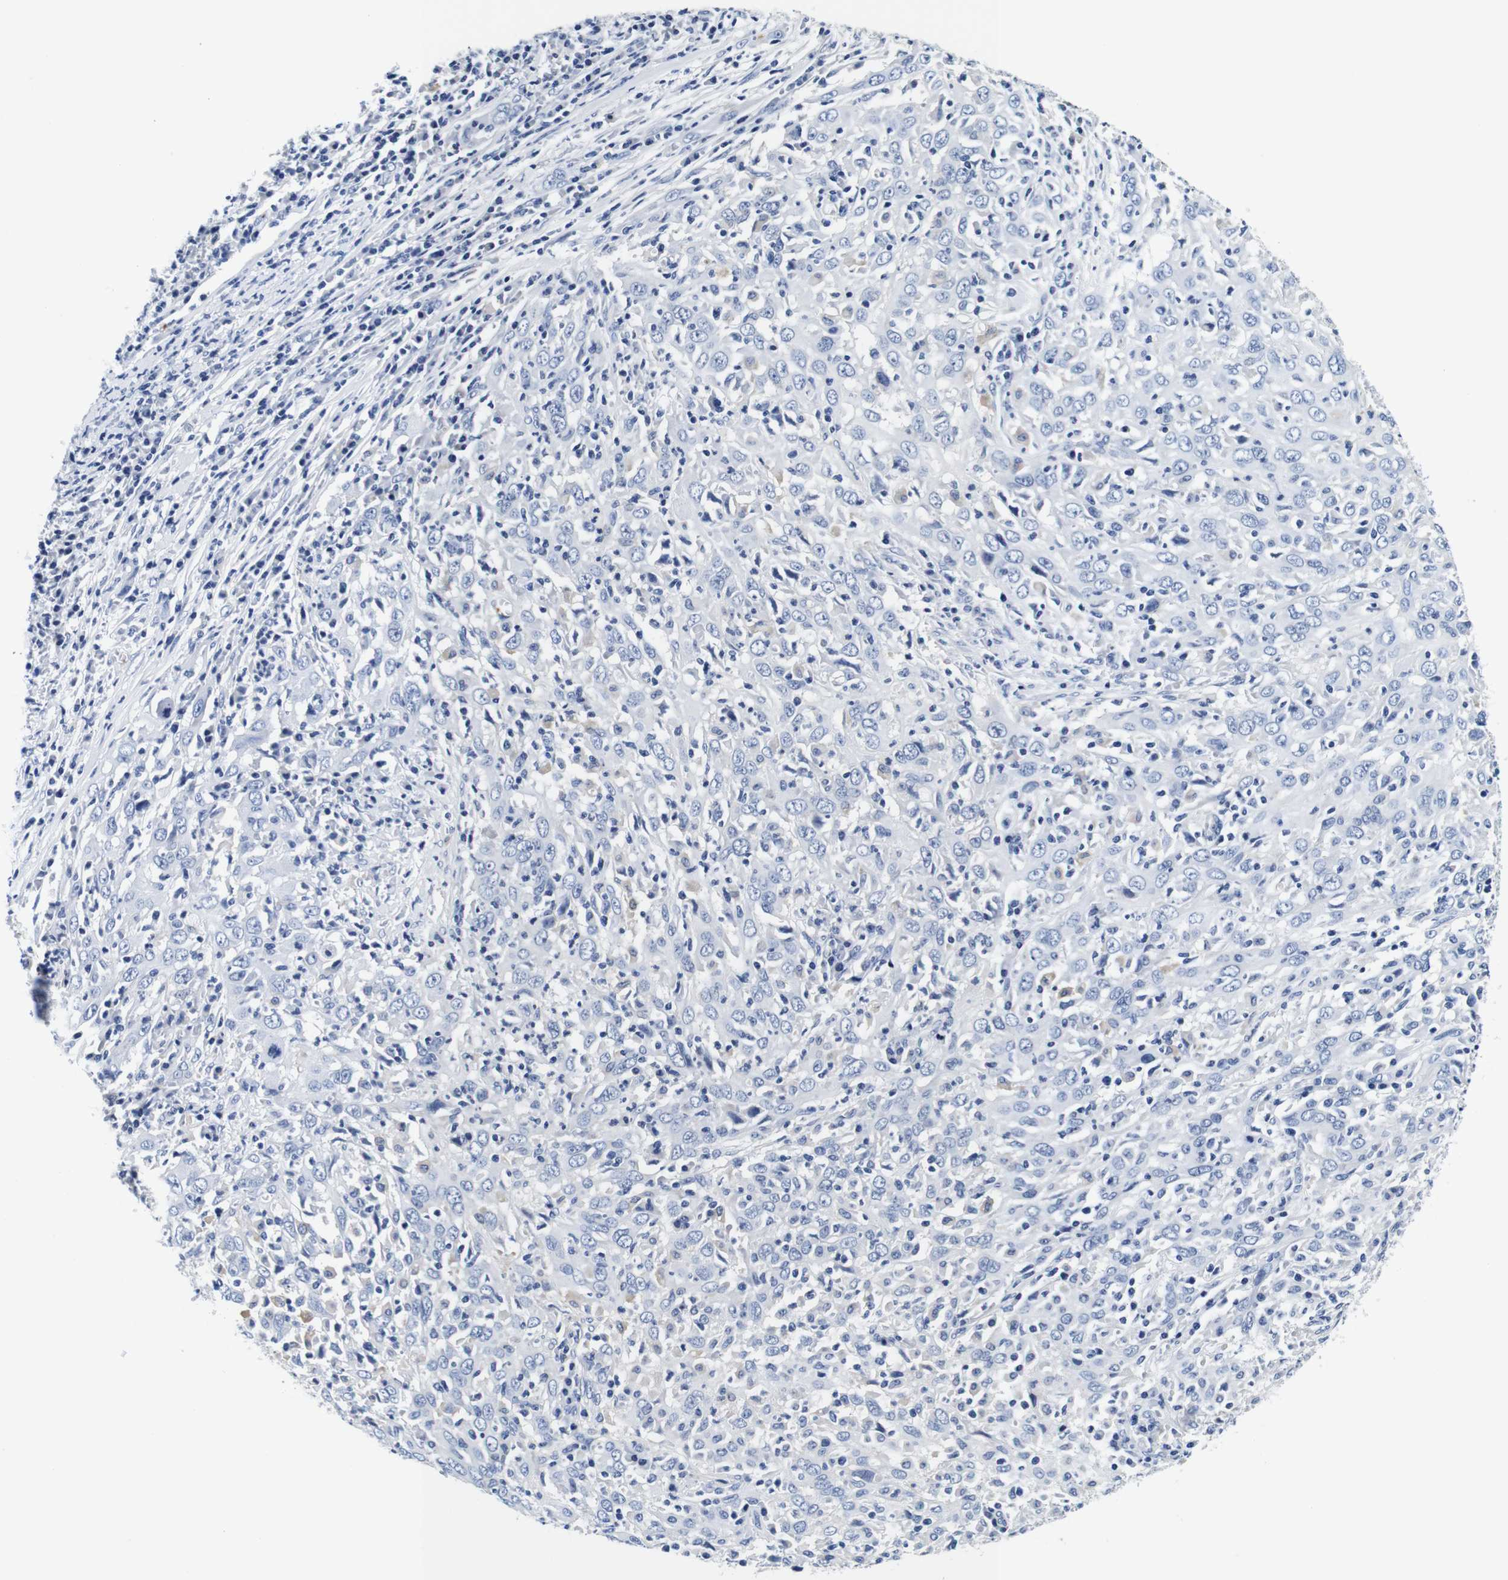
{"staining": {"intensity": "negative", "quantity": "none", "location": "none"}, "tissue": "cervical cancer", "cell_type": "Tumor cells", "image_type": "cancer", "snomed": [{"axis": "morphology", "description": "Squamous cell carcinoma, NOS"}, {"axis": "topography", "description": "Cervix"}], "caption": "Immunohistochemical staining of human squamous cell carcinoma (cervical) demonstrates no significant expression in tumor cells. (DAB (3,3'-diaminobenzidine) immunohistochemistry, high magnification).", "gene": "GP1BA", "patient": {"sex": "female", "age": 46}}